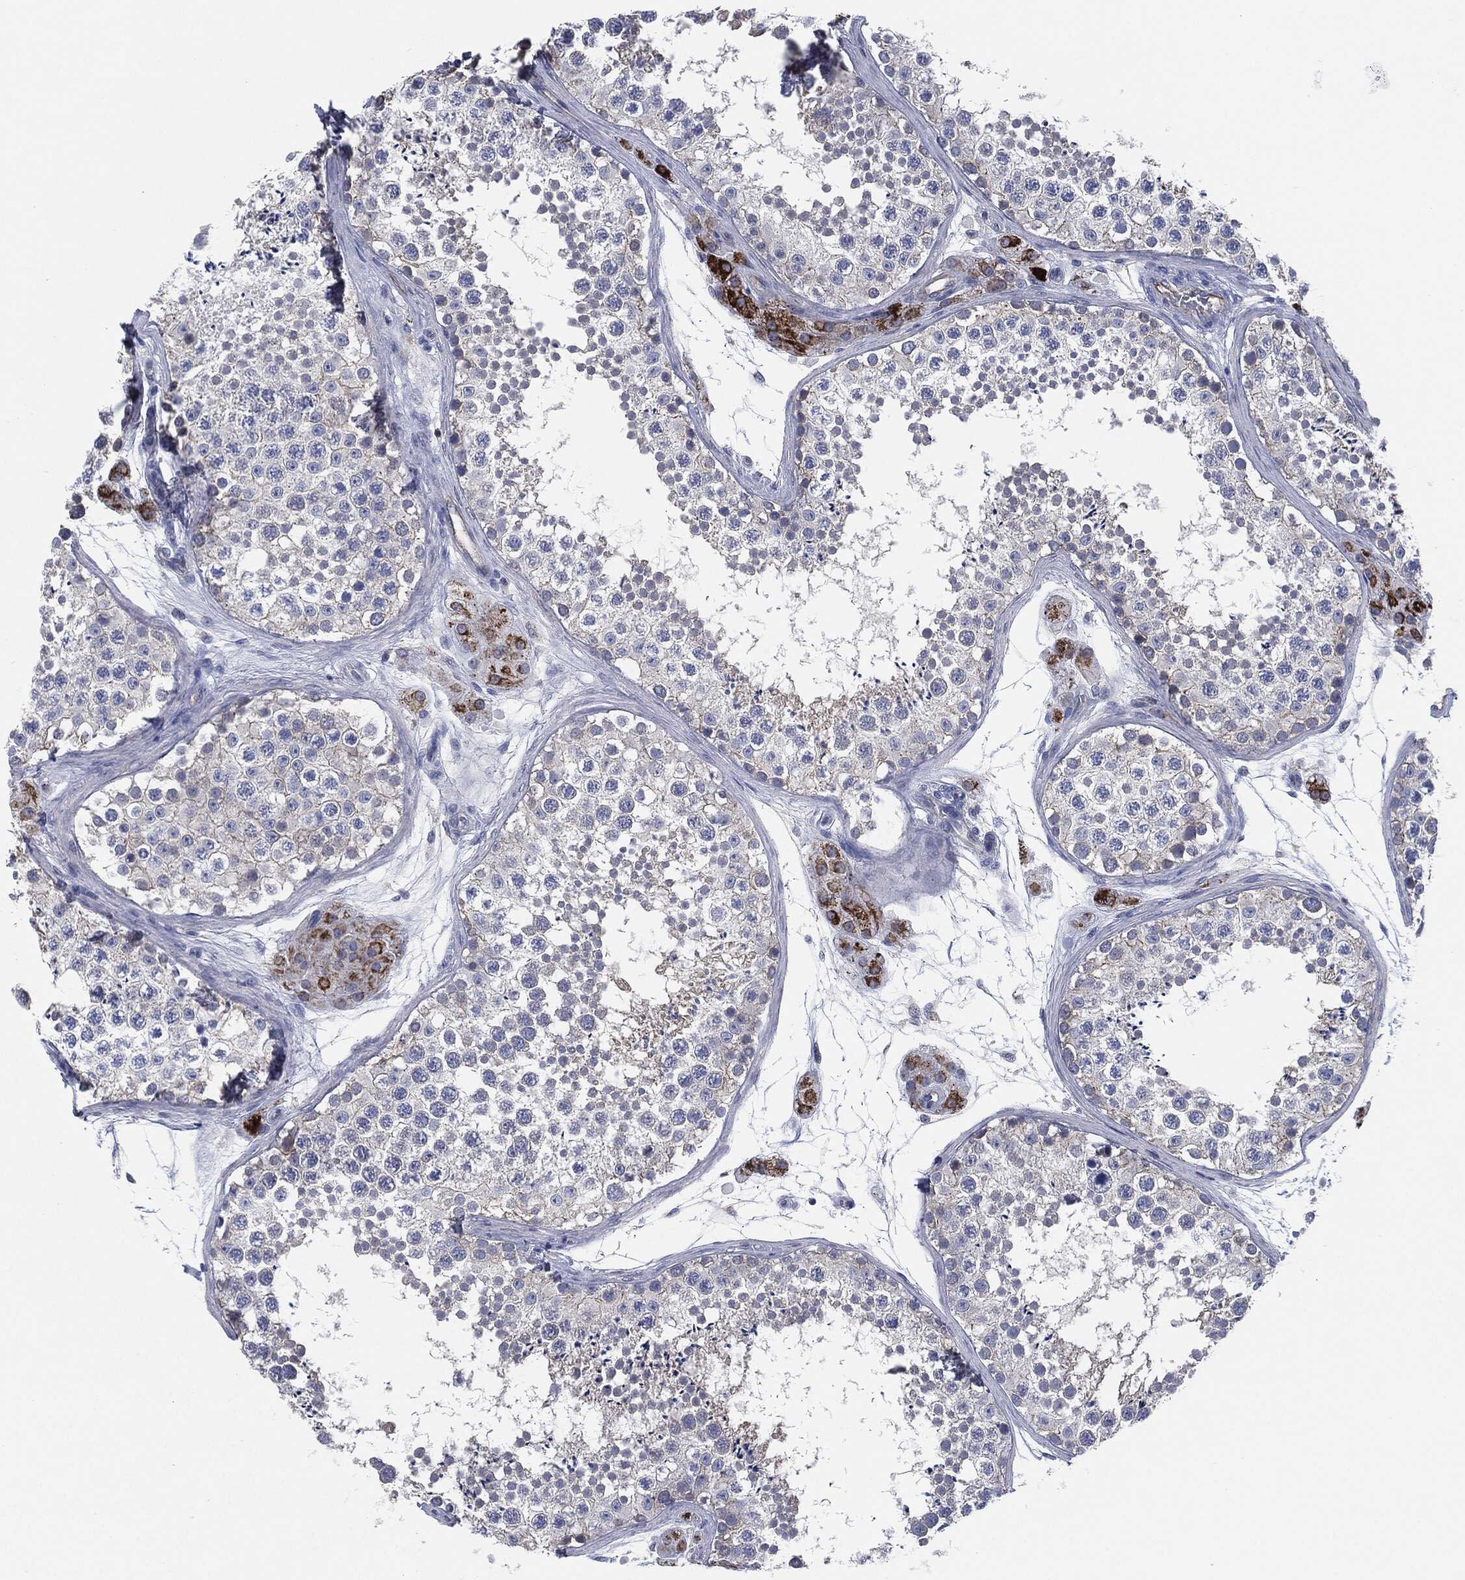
{"staining": {"intensity": "negative", "quantity": "none", "location": "none"}, "tissue": "testis", "cell_type": "Cells in seminiferous ducts", "image_type": "normal", "snomed": [{"axis": "morphology", "description": "Normal tissue, NOS"}, {"axis": "topography", "description": "Testis"}], "caption": "A histopathology image of testis stained for a protein demonstrates no brown staining in cells in seminiferous ducts.", "gene": "SHROOM2", "patient": {"sex": "male", "age": 41}}